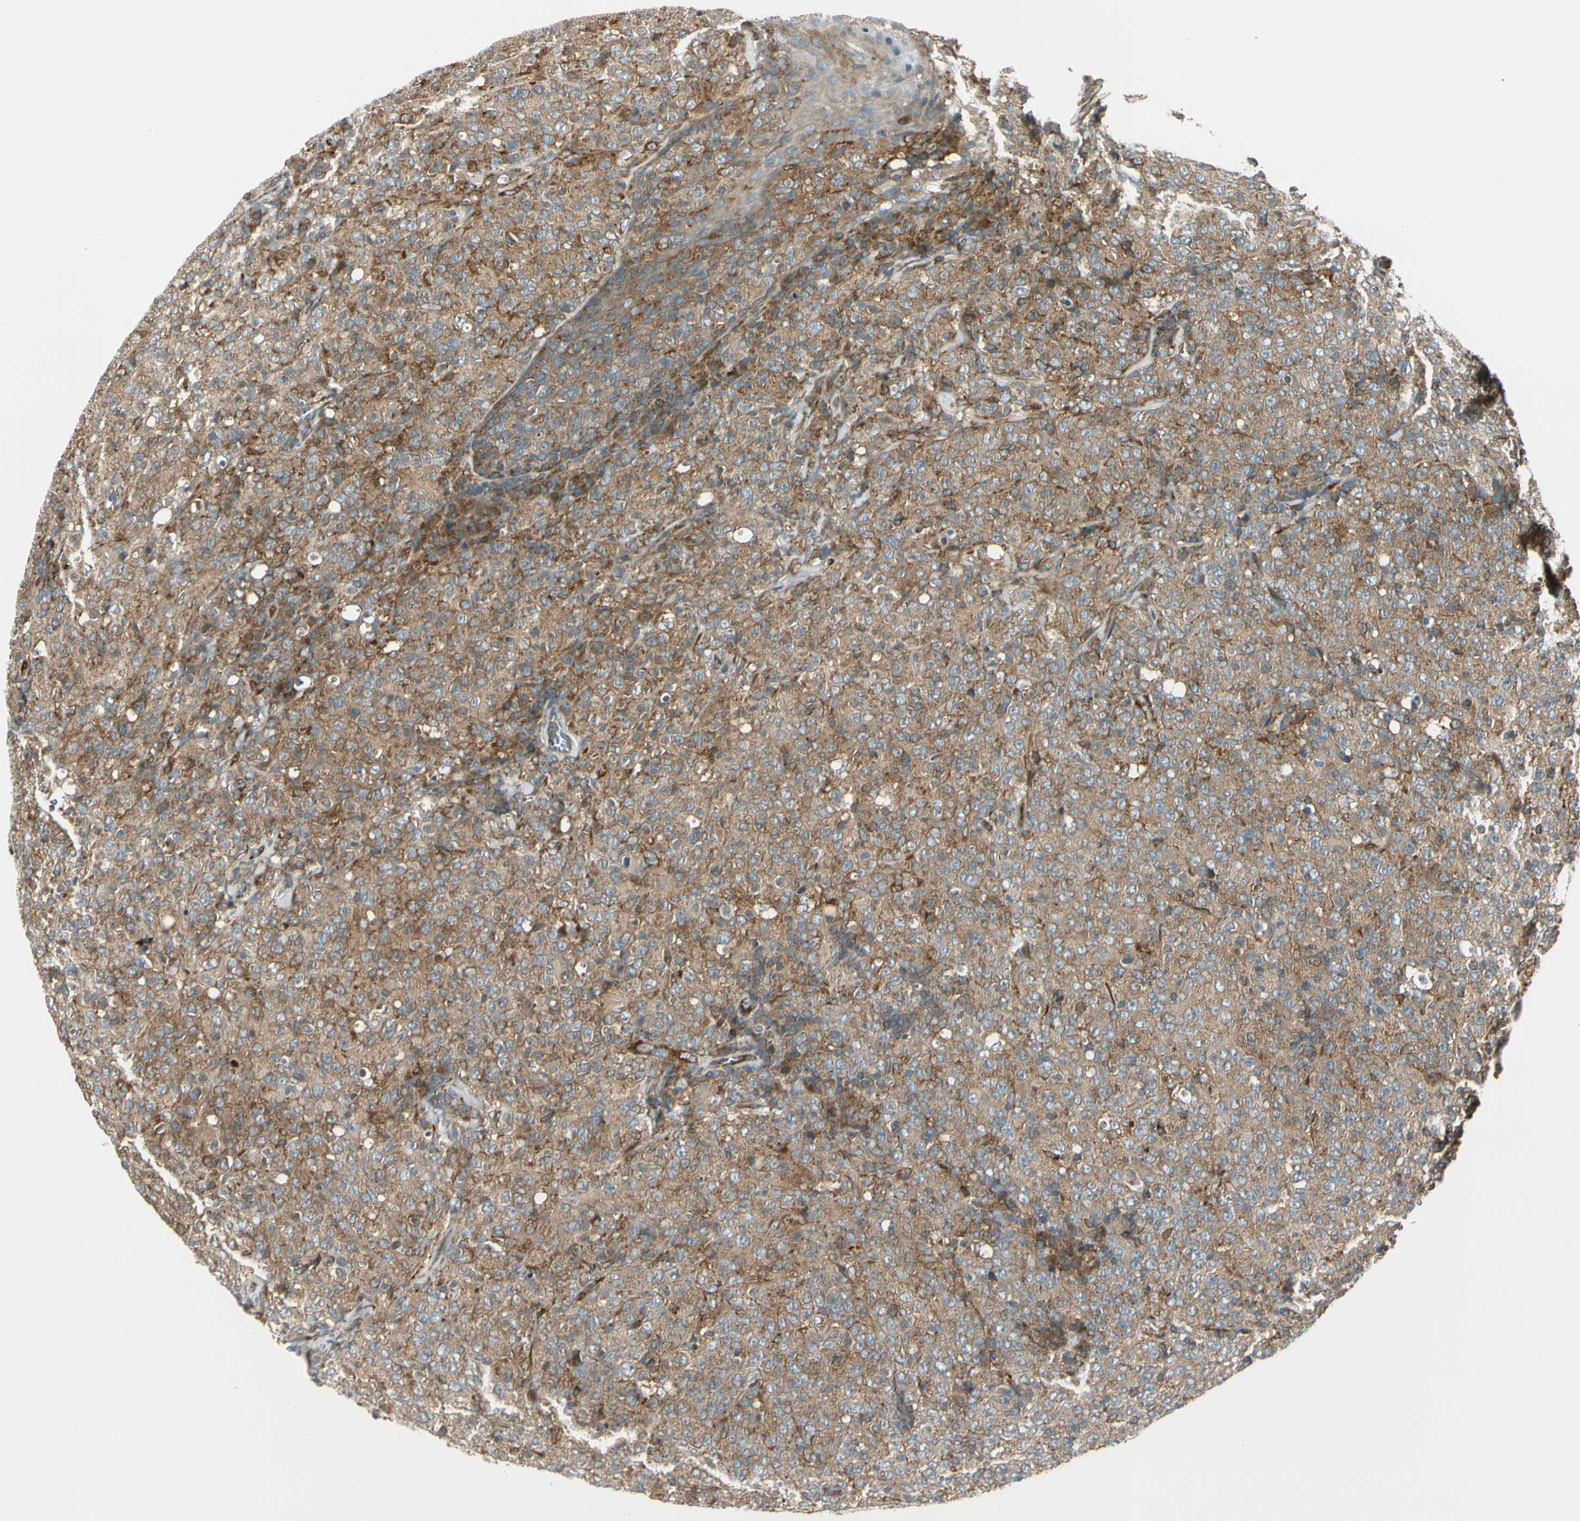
{"staining": {"intensity": "moderate", "quantity": ">75%", "location": "cytoplasmic/membranous"}, "tissue": "lymphoma", "cell_type": "Tumor cells", "image_type": "cancer", "snomed": [{"axis": "morphology", "description": "Malignant lymphoma, non-Hodgkin's type, High grade"}, {"axis": "topography", "description": "Tonsil"}], "caption": "This is a histology image of immunohistochemistry (IHC) staining of lymphoma, which shows moderate staining in the cytoplasmic/membranous of tumor cells.", "gene": "TRIO", "patient": {"sex": "female", "age": 36}}